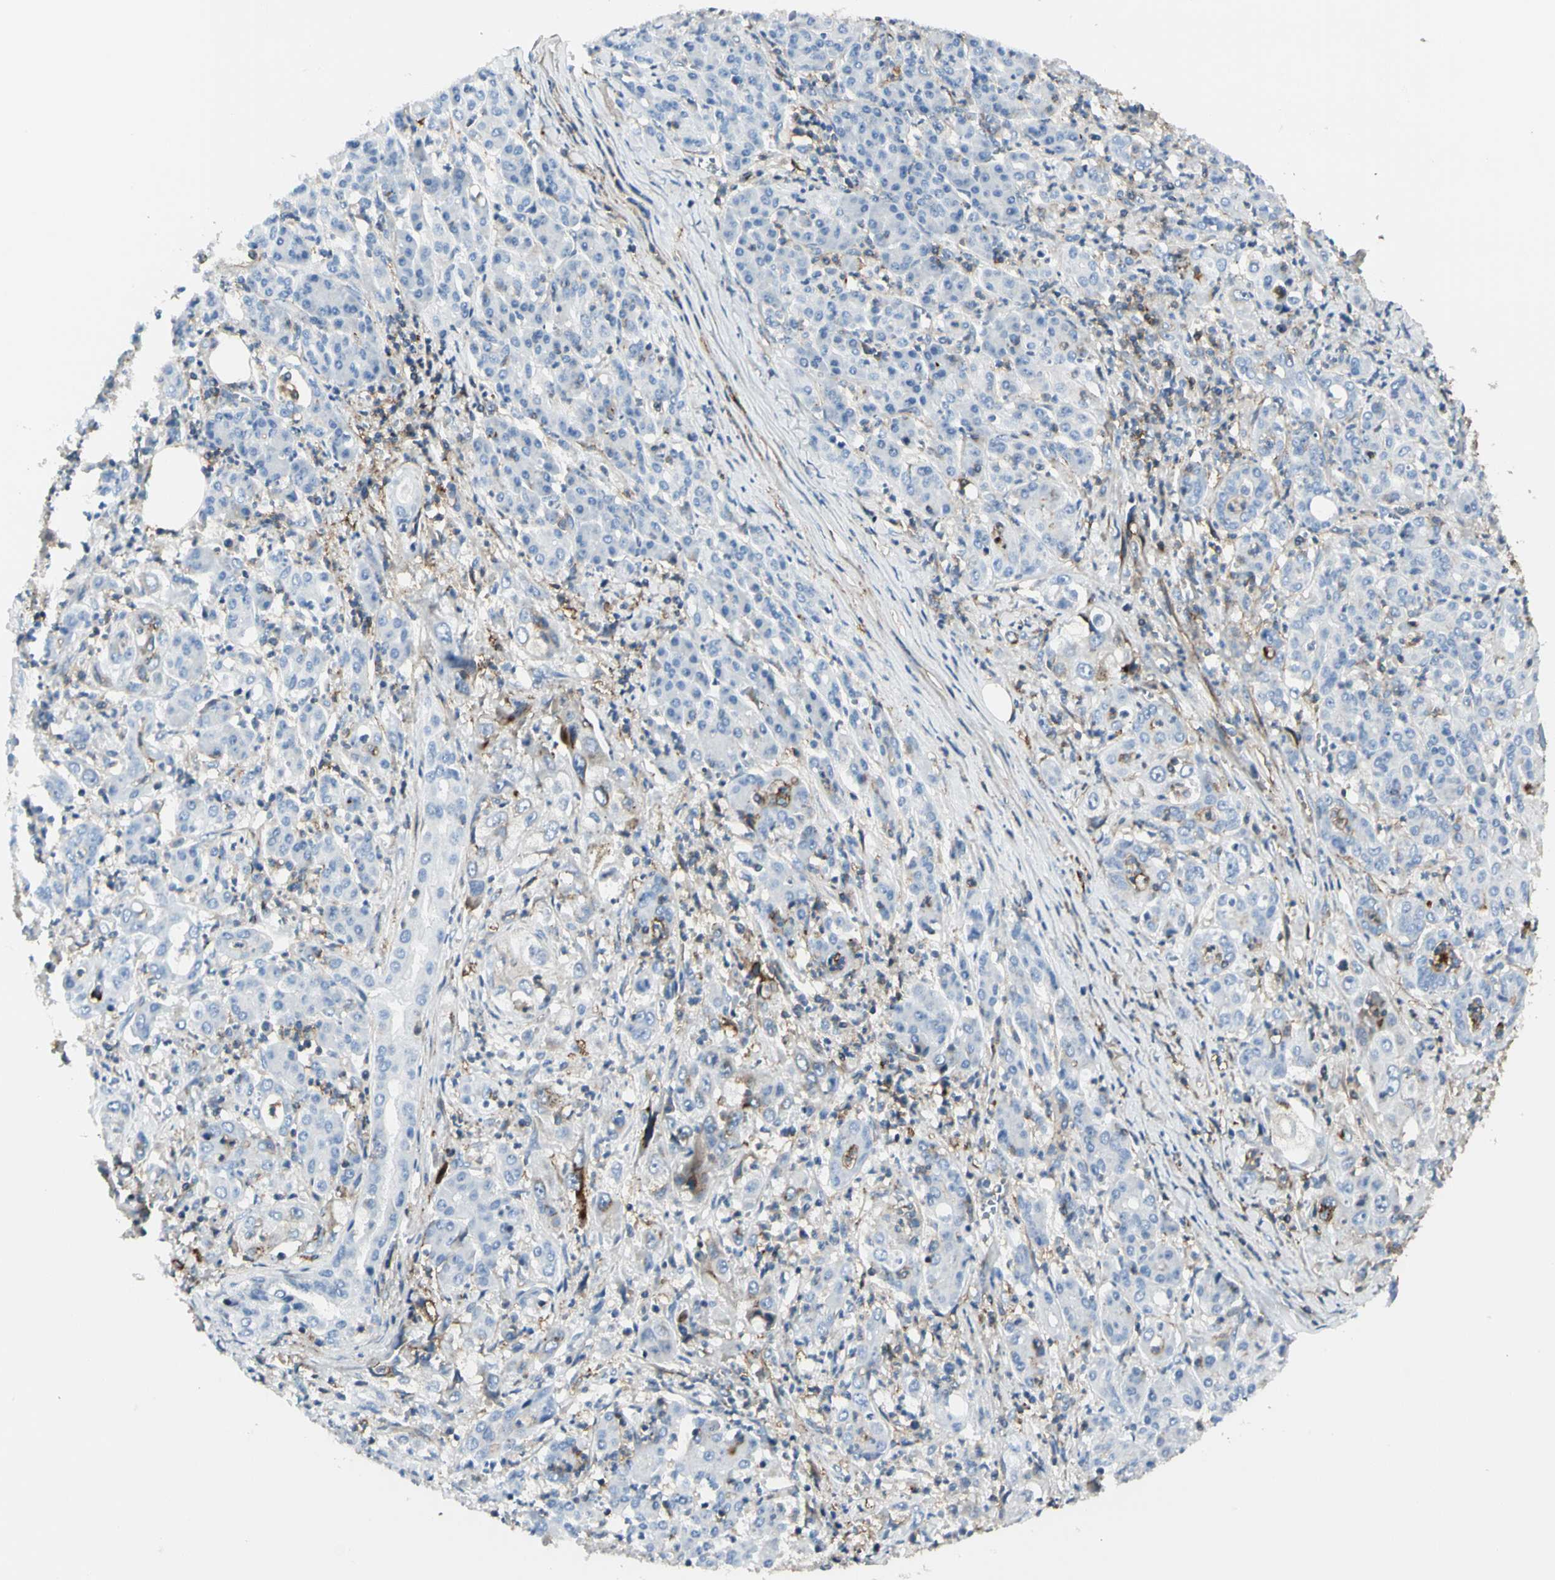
{"staining": {"intensity": "negative", "quantity": "none", "location": "none"}, "tissue": "pancreatic cancer", "cell_type": "Tumor cells", "image_type": "cancer", "snomed": [{"axis": "morphology", "description": "Adenocarcinoma, NOS"}, {"axis": "topography", "description": "Pancreas"}], "caption": "Immunohistochemistry (IHC) histopathology image of neoplastic tissue: pancreatic cancer (adenocarcinoma) stained with DAB demonstrates no significant protein staining in tumor cells.", "gene": "CLEC2B", "patient": {"sex": "male", "age": 70}}